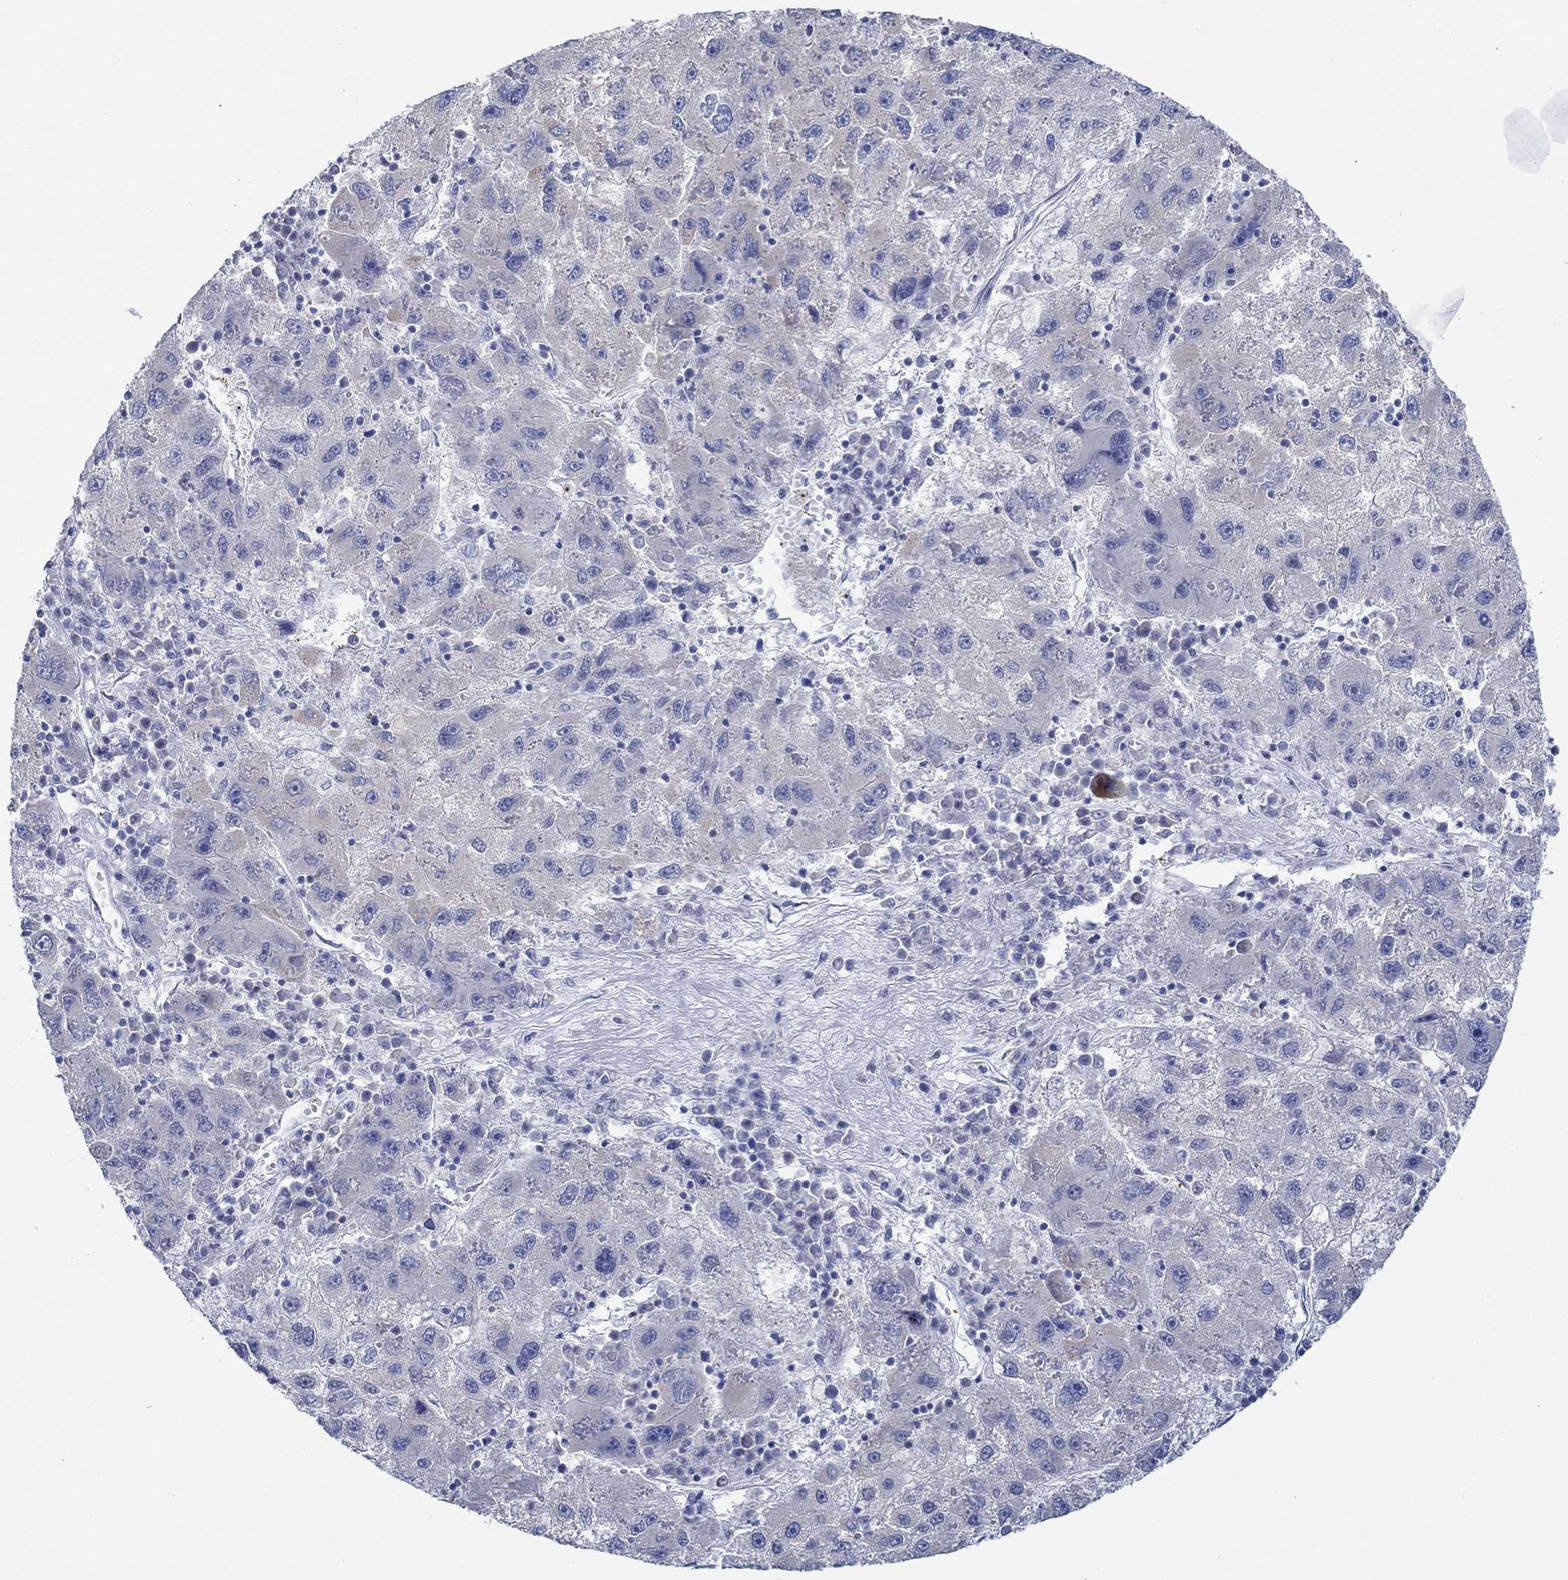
{"staining": {"intensity": "negative", "quantity": "none", "location": "none"}, "tissue": "liver cancer", "cell_type": "Tumor cells", "image_type": "cancer", "snomed": [{"axis": "morphology", "description": "Carcinoma, Hepatocellular, NOS"}, {"axis": "topography", "description": "Liver"}], "caption": "The micrograph displays no significant staining in tumor cells of liver cancer. Nuclei are stained in blue.", "gene": "SLC27A3", "patient": {"sex": "male", "age": 75}}